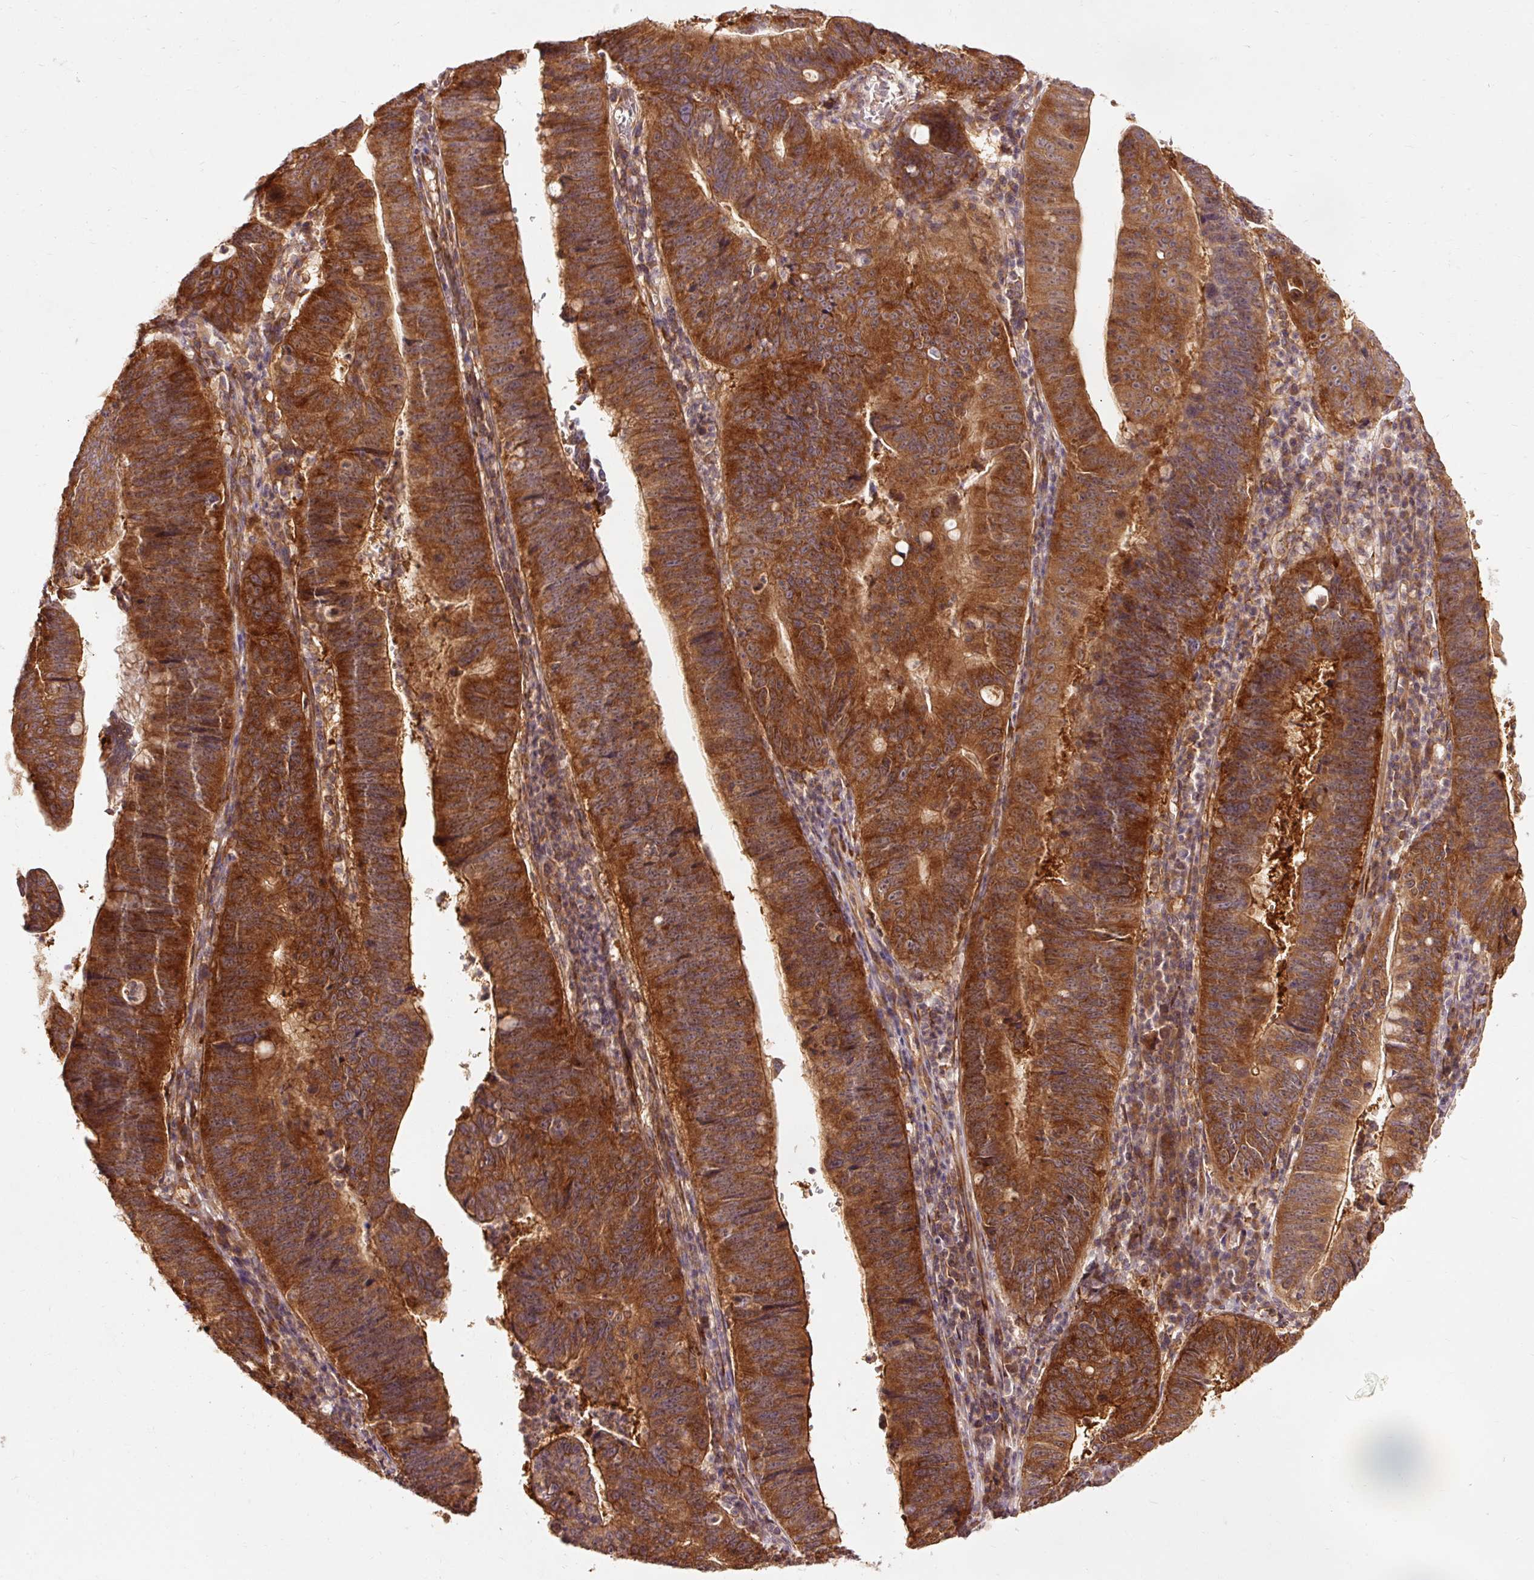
{"staining": {"intensity": "strong", "quantity": ">75%", "location": "cytoplasmic/membranous"}, "tissue": "stomach cancer", "cell_type": "Tumor cells", "image_type": "cancer", "snomed": [{"axis": "morphology", "description": "Adenocarcinoma, NOS"}, {"axis": "topography", "description": "Stomach"}], "caption": "Tumor cells exhibit strong cytoplasmic/membranous expression in about >75% of cells in adenocarcinoma (stomach). The staining was performed using DAB to visualize the protein expression in brown, while the nuclei were stained in blue with hematoxylin (Magnification: 20x).", "gene": "PDAP1", "patient": {"sex": "male", "age": 59}}